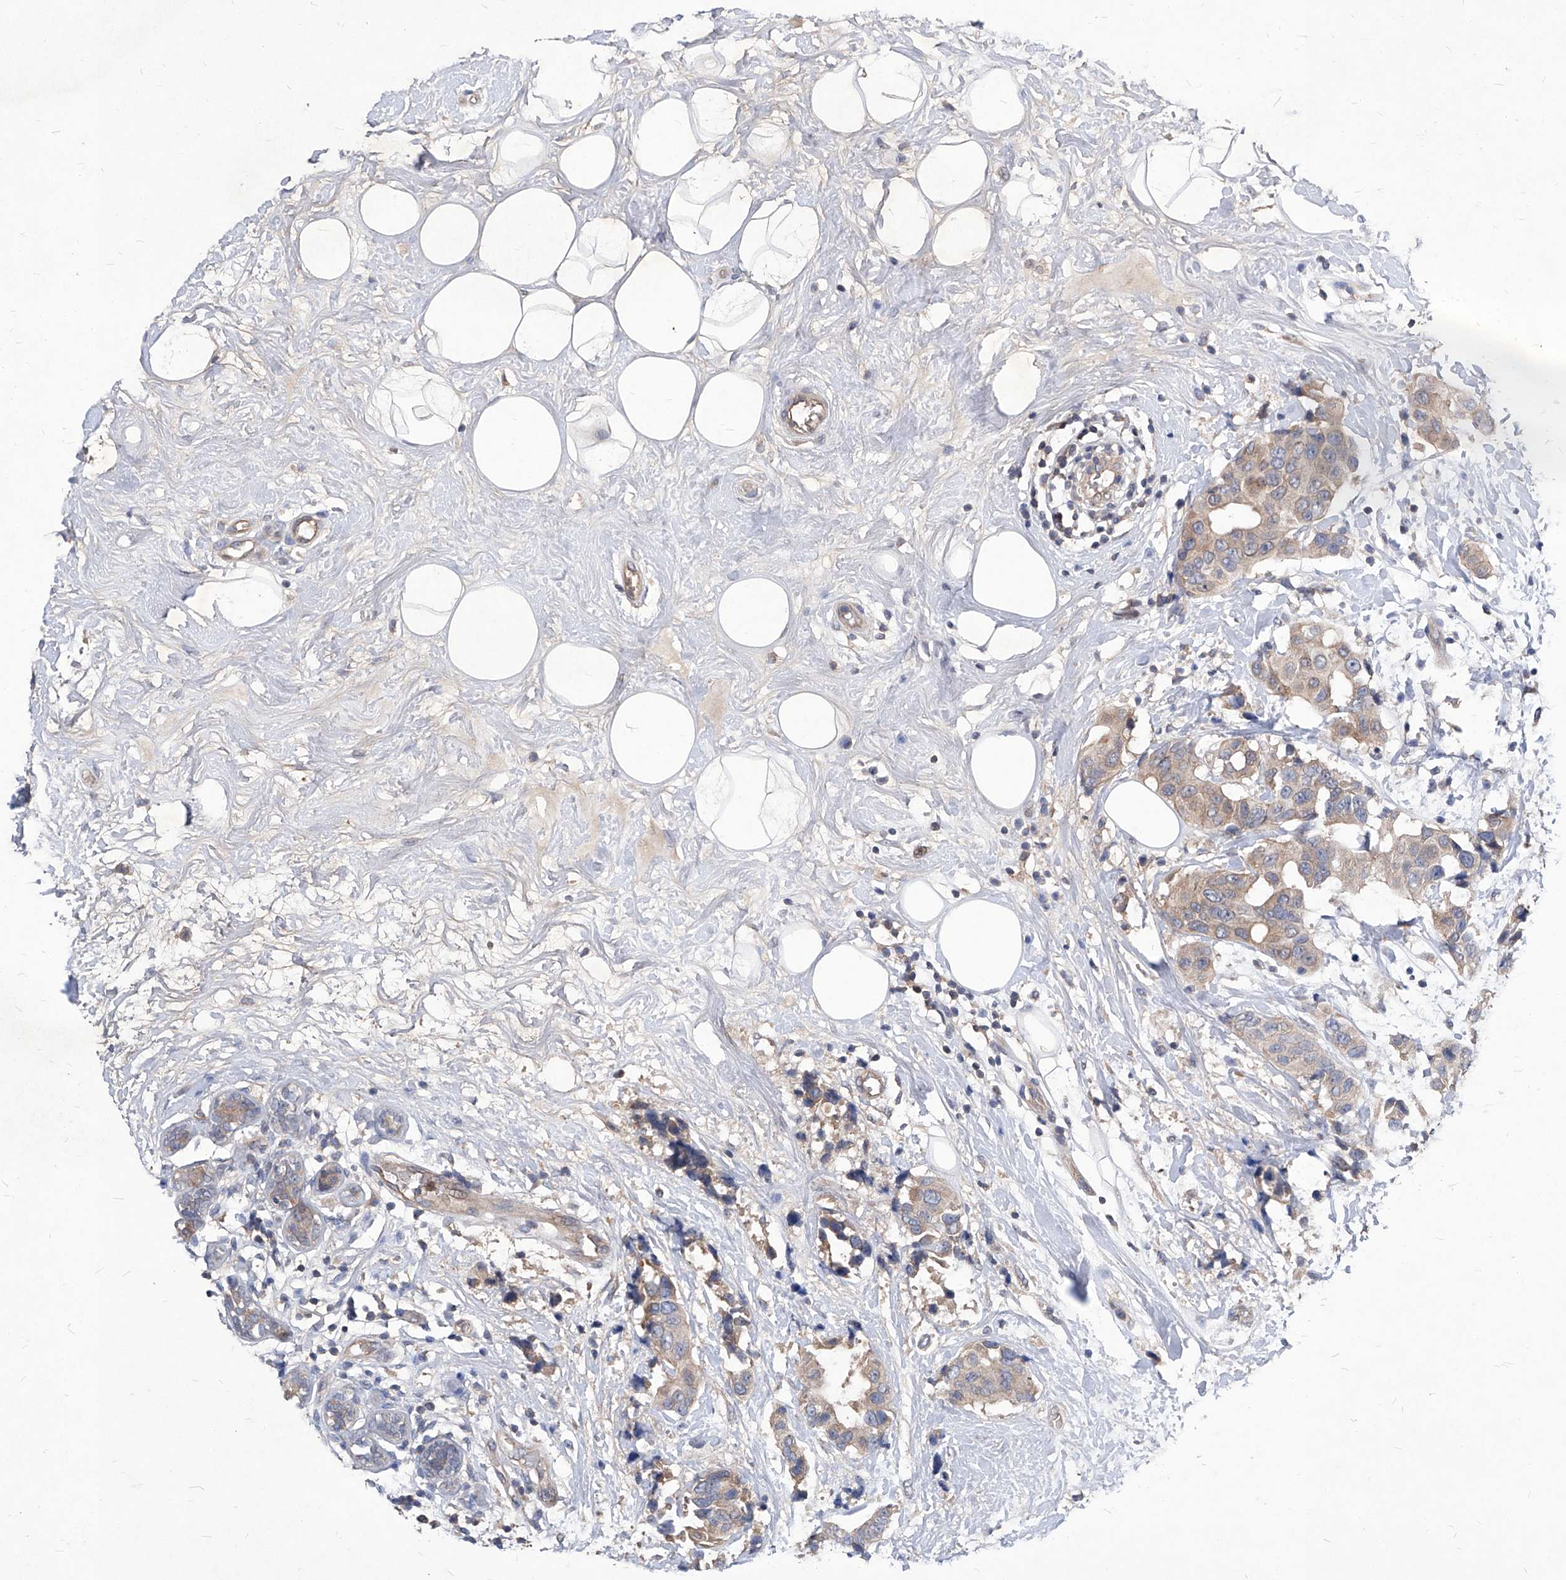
{"staining": {"intensity": "weak", "quantity": ">75%", "location": "cytoplasmic/membranous"}, "tissue": "breast cancer", "cell_type": "Tumor cells", "image_type": "cancer", "snomed": [{"axis": "morphology", "description": "Normal tissue, NOS"}, {"axis": "morphology", "description": "Duct carcinoma"}, {"axis": "topography", "description": "Breast"}], "caption": "Breast cancer (infiltrating ductal carcinoma) stained for a protein displays weak cytoplasmic/membranous positivity in tumor cells.", "gene": "SYNGR1", "patient": {"sex": "female", "age": 39}}